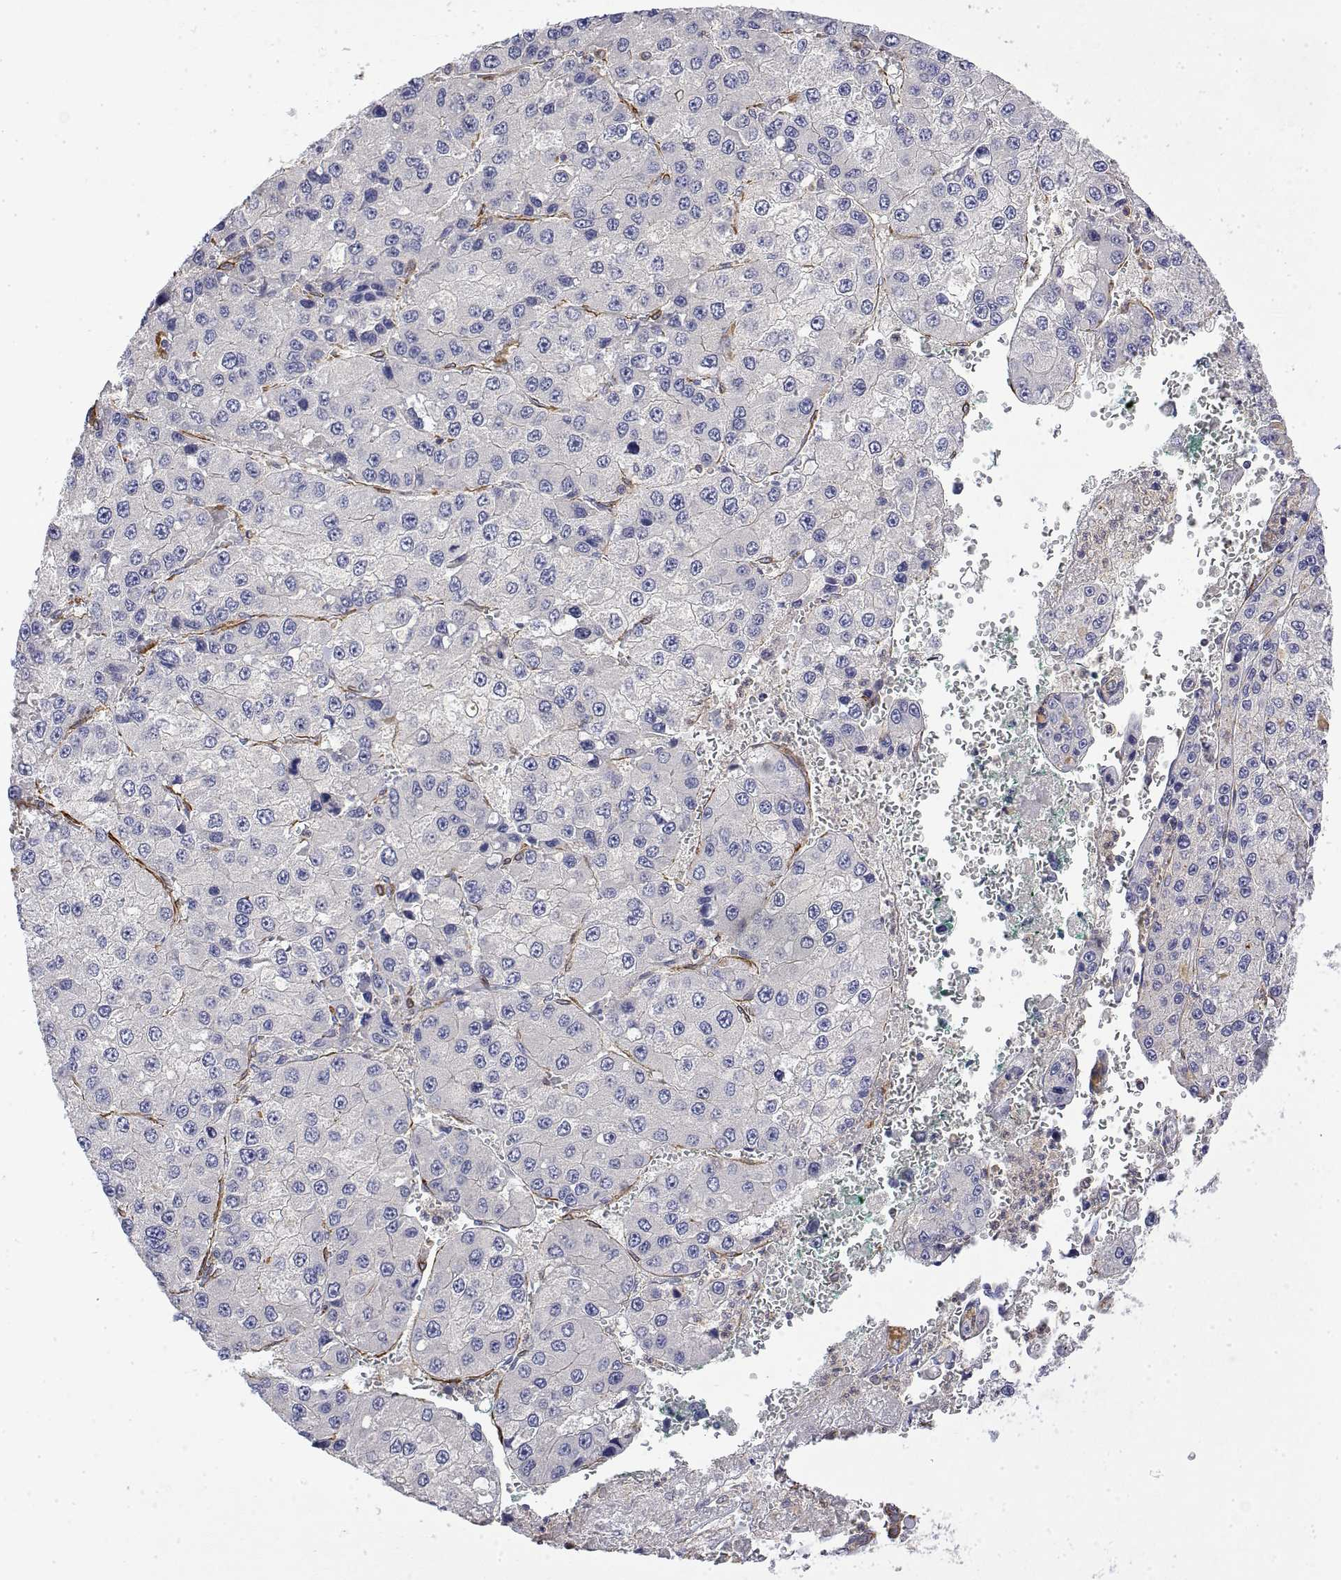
{"staining": {"intensity": "negative", "quantity": "none", "location": "none"}, "tissue": "liver cancer", "cell_type": "Tumor cells", "image_type": "cancer", "snomed": [{"axis": "morphology", "description": "Carcinoma, Hepatocellular, NOS"}, {"axis": "topography", "description": "Liver"}], "caption": "This is a histopathology image of immunohistochemistry staining of liver cancer (hepatocellular carcinoma), which shows no staining in tumor cells.", "gene": "SOWAHD", "patient": {"sex": "female", "age": 73}}